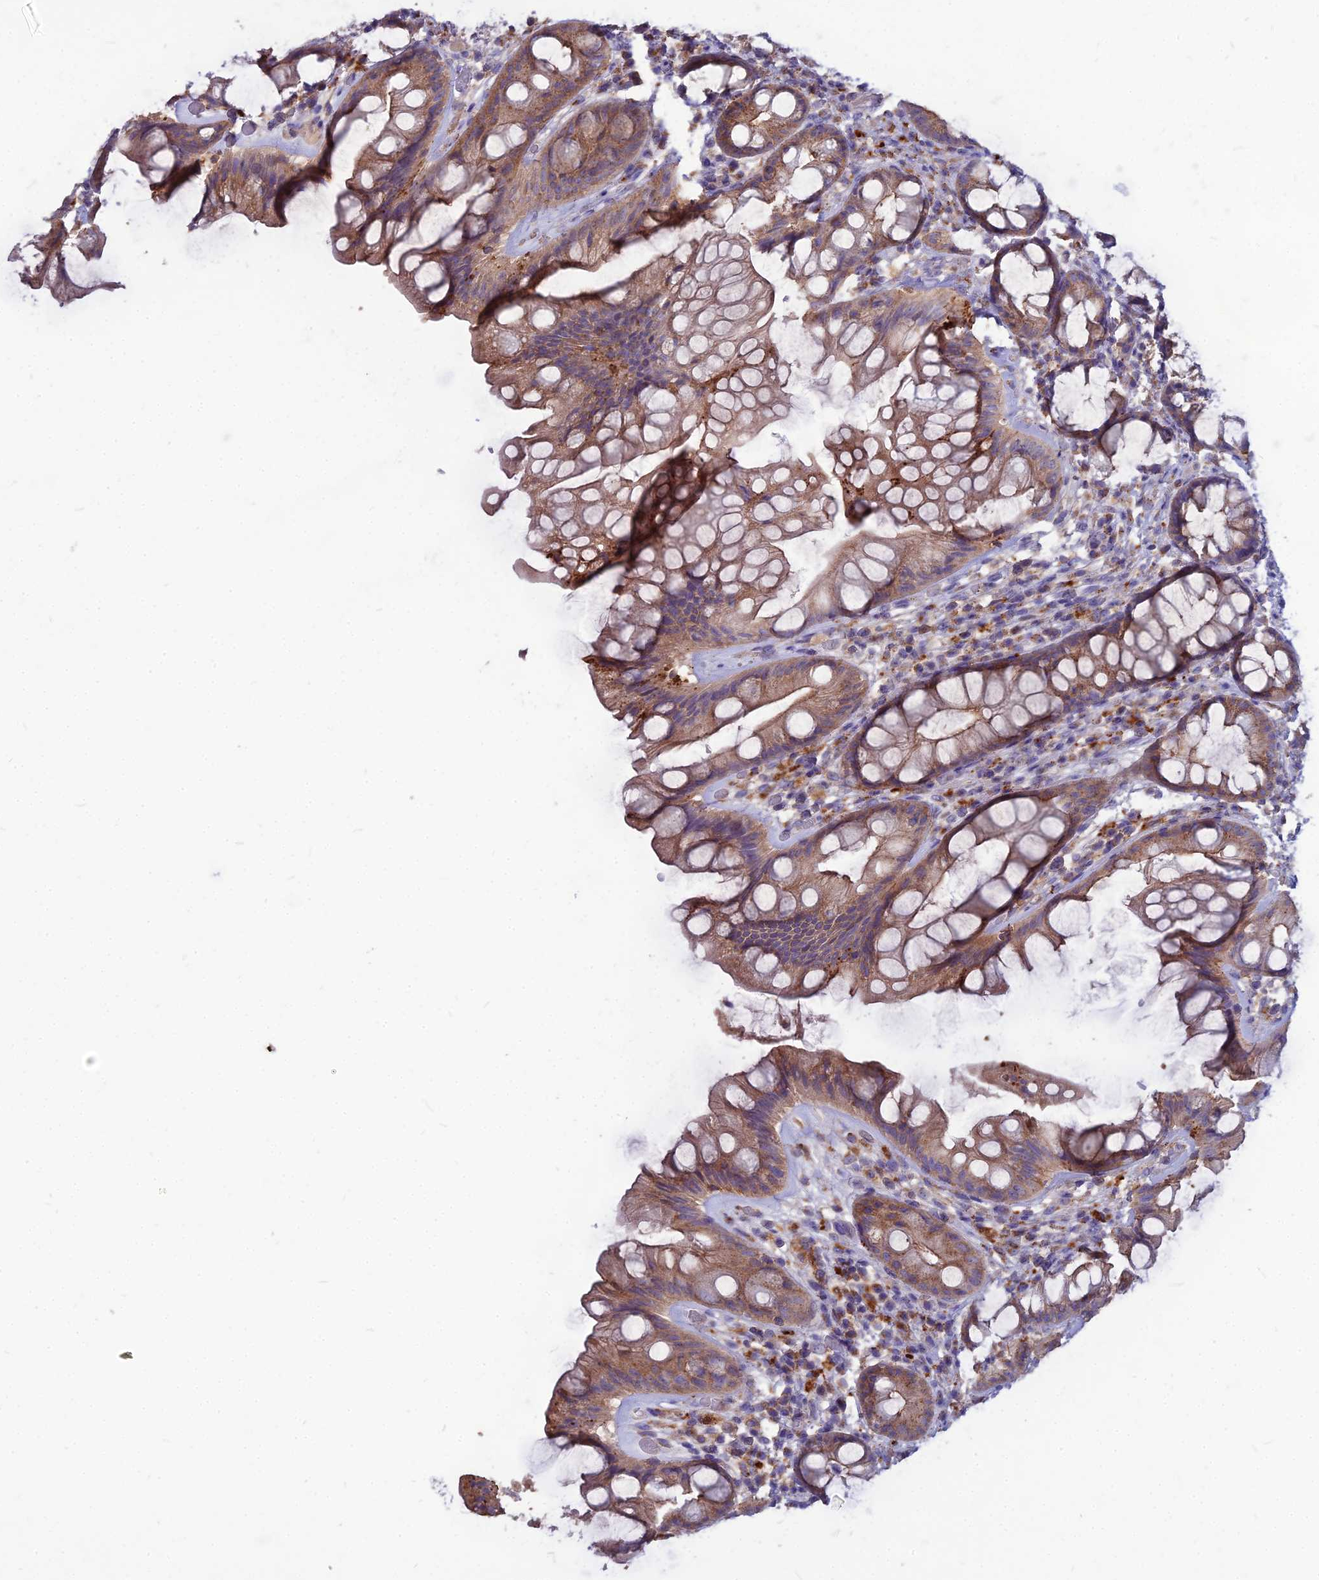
{"staining": {"intensity": "moderate", "quantity": "25%-75%", "location": "cytoplasmic/membranous"}, "tissue": "rectum", "cell_type": "Glandular cells", "image_type": "normal", "snomed": [{"axis": "morphology", "description": "Normal tissue, NOS"}, {"axis": "topography", "description": "Rectum"}], "caption": "Normal rectum was stained to show a protein in brown. There is medium levels of moderate cytoplasmic/membranous positivity in approximately 25%-75% of glandular cells.", "gene": "PCED1B", "patient": {"sex": "male", "age": 74}}